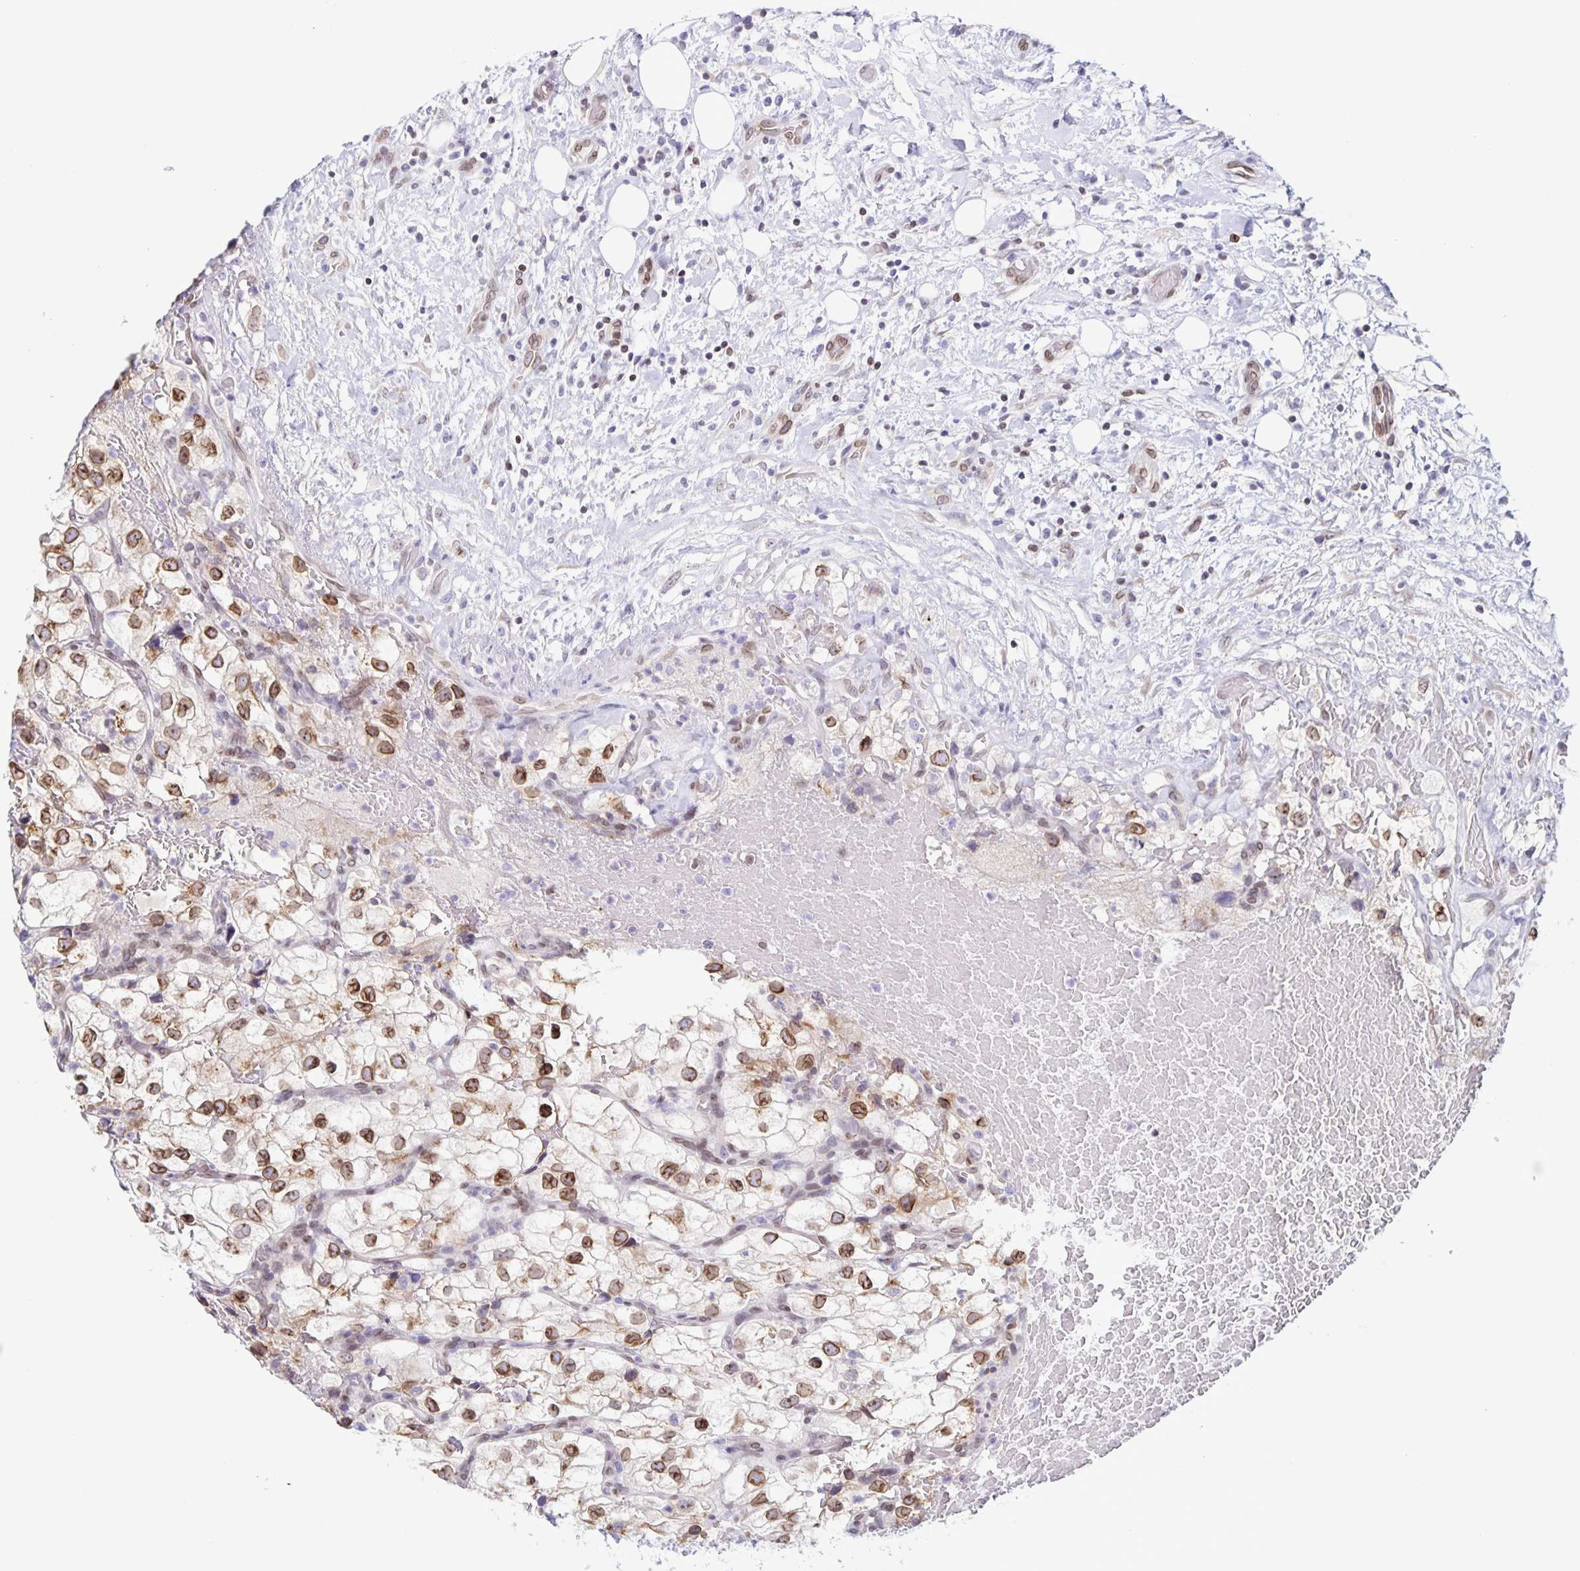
{"staining": {"intensity": "strong", "quantity": ">75%", "location": "cytoplasmic/membranous,nuclear"}, "tissue": "renal cancer", "cell_type": "Tumor cells", "image_type": "cancer", "snomed": [{"axis": "morphology", "description": "Adenocarcinoma, NOS"}, {"axis": "topography", "description": "Kidney"}], "caption": "Immunohistochemistry (DAB (3,3'-diaminobenzidine)) staining of adenocarcinoma (renal) shows strong cytoplasmic/membranous and nuclear protein positivity in about >75% of tumor cells.", "gene": "SYNE2", "patient": {"sex": "male", "age": 59}}